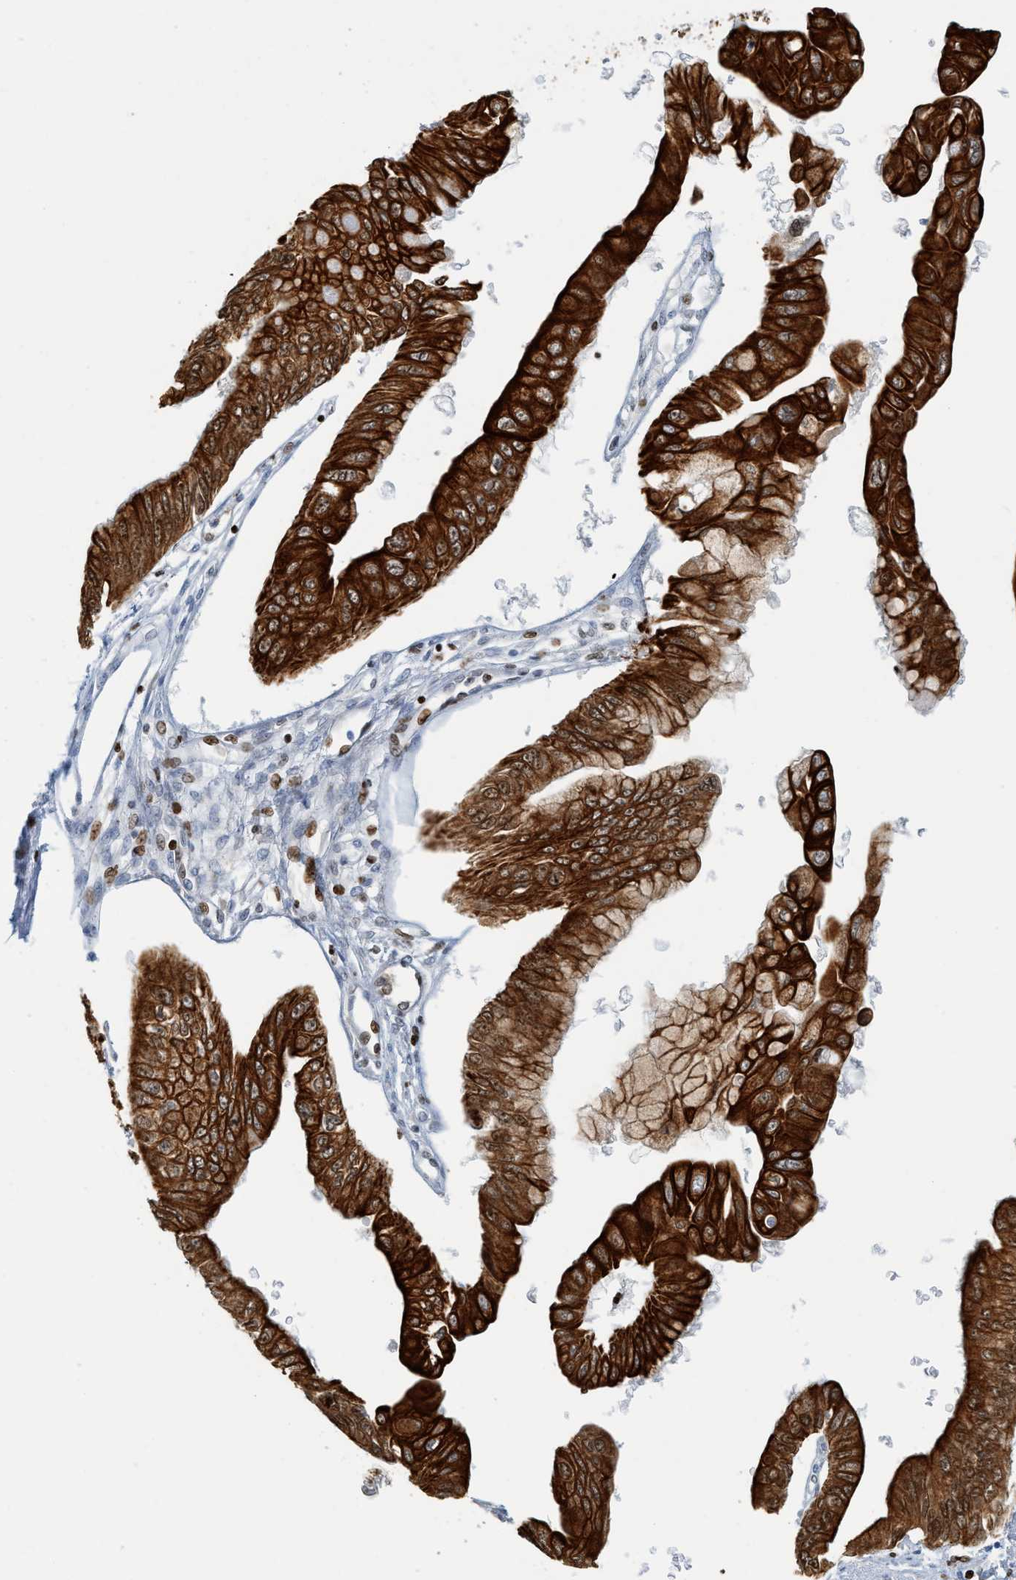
{"staining": {"intensity": "strong", "quantity": ">75%", "location": "cytoplasmic/membranous"}, "tissue": "pancreatic cancer", "cell_type": "Tumor cells", "image_type": "cancer", "snomed": [{"axis": "morphology", "description": "Adenocarcinoma, NOS"}, {"axis": "topography", "description": "Pancreas"}], "caption": "Immunohistochemistry (IHC) micrograph of human pancreatic cancer stained for a protein (brown), which displays high levels of strong cytoplasmic/membranous positivity in about >75% of tumor cells.", "gene": "SH3D19", "patient": {"sex": "female", "age": 77}}